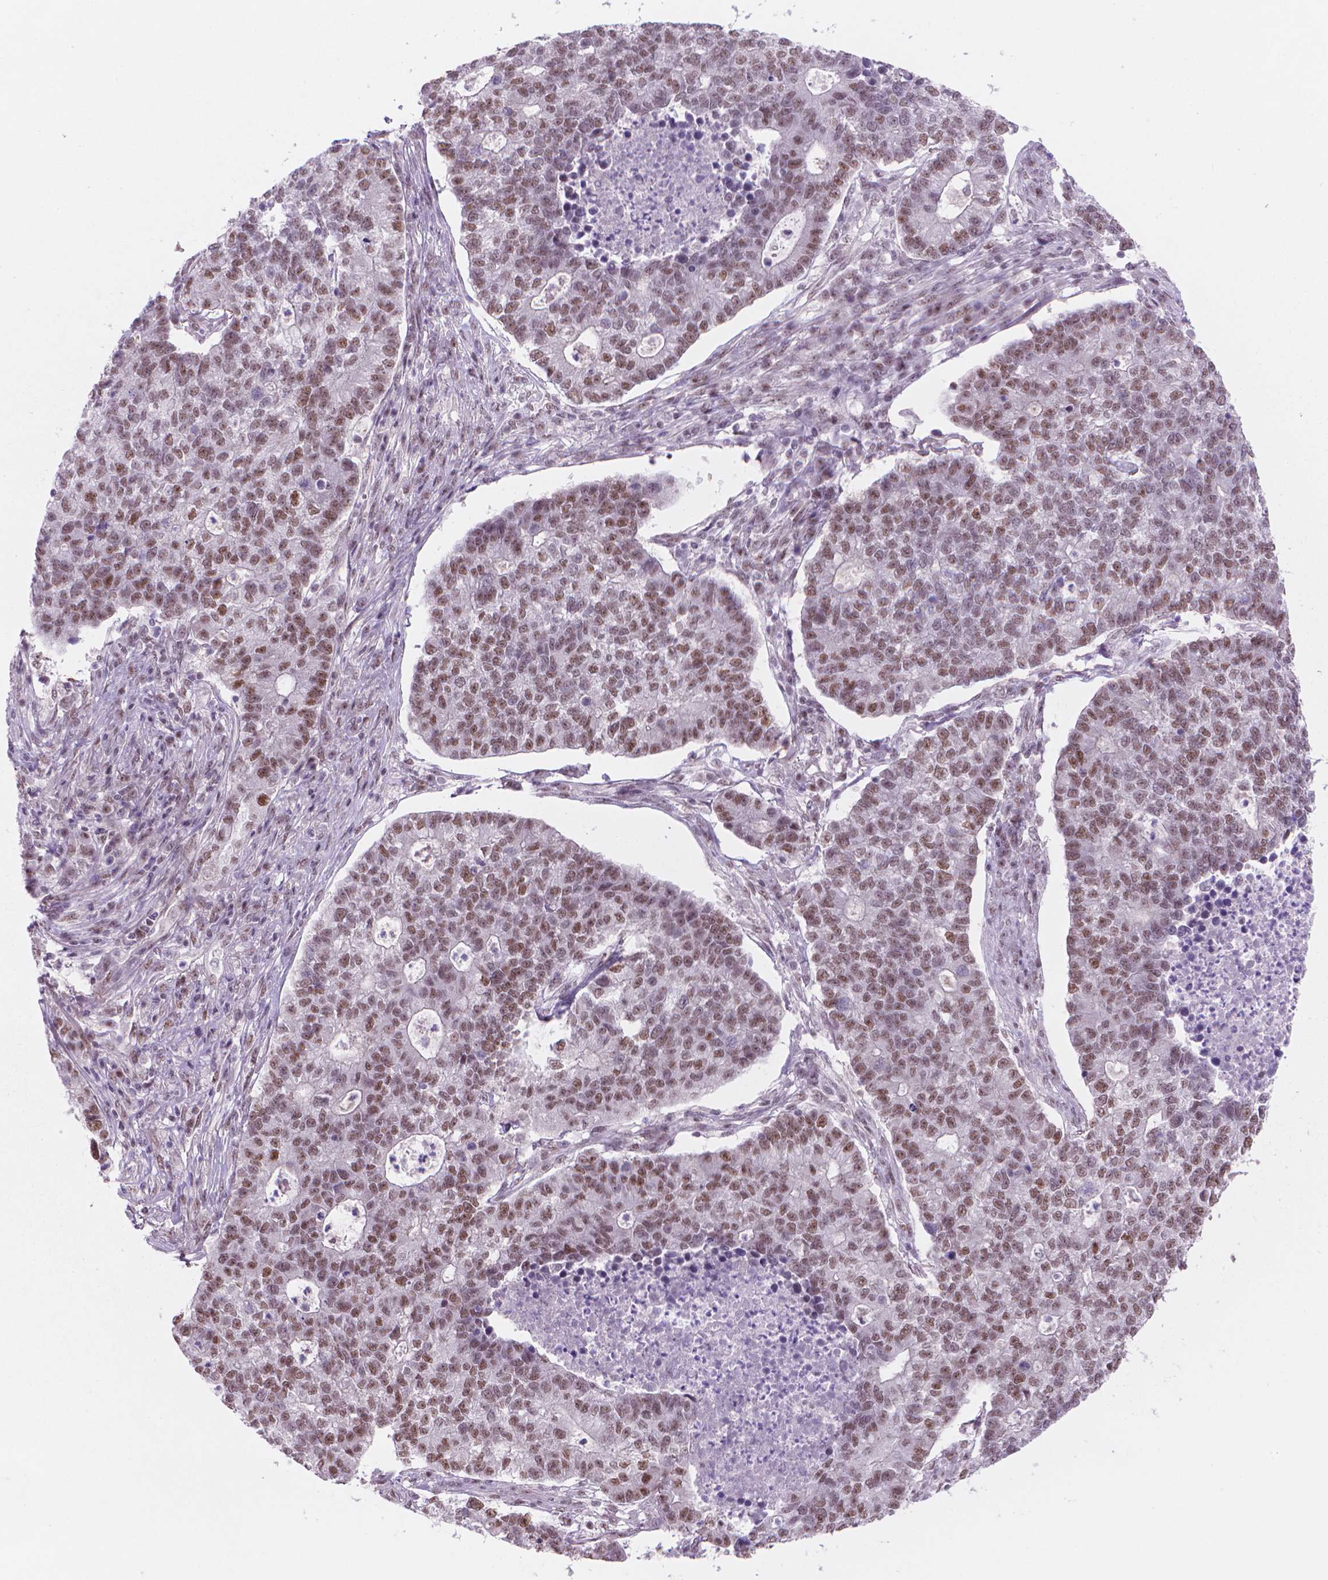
{"staining": {"intensity": "moderate", "quantity": "25%-75%", "location": "nuclear"}, "tissue": "lung cancer", "cell_type": "Tumor cells", "image_type": "cancer", "snomed": [{"axis": "morphology", "description": "Adenocarcinoma, NOS"}, {"axis": "topography", "description": "Lung"}], "caption": "Moderate nuclear expression is identified in approximately 25%-75% of tumor cells in lung adenocarcinoma. The protein of interest is stained brown, and the nuclei are stained in blue (DAB (3,3'-diaminobenzidine) IHC with brightfield microscopy, high magnification).", "gene": "POLR3D", "patient": {"sex": "male", "age": 57}}